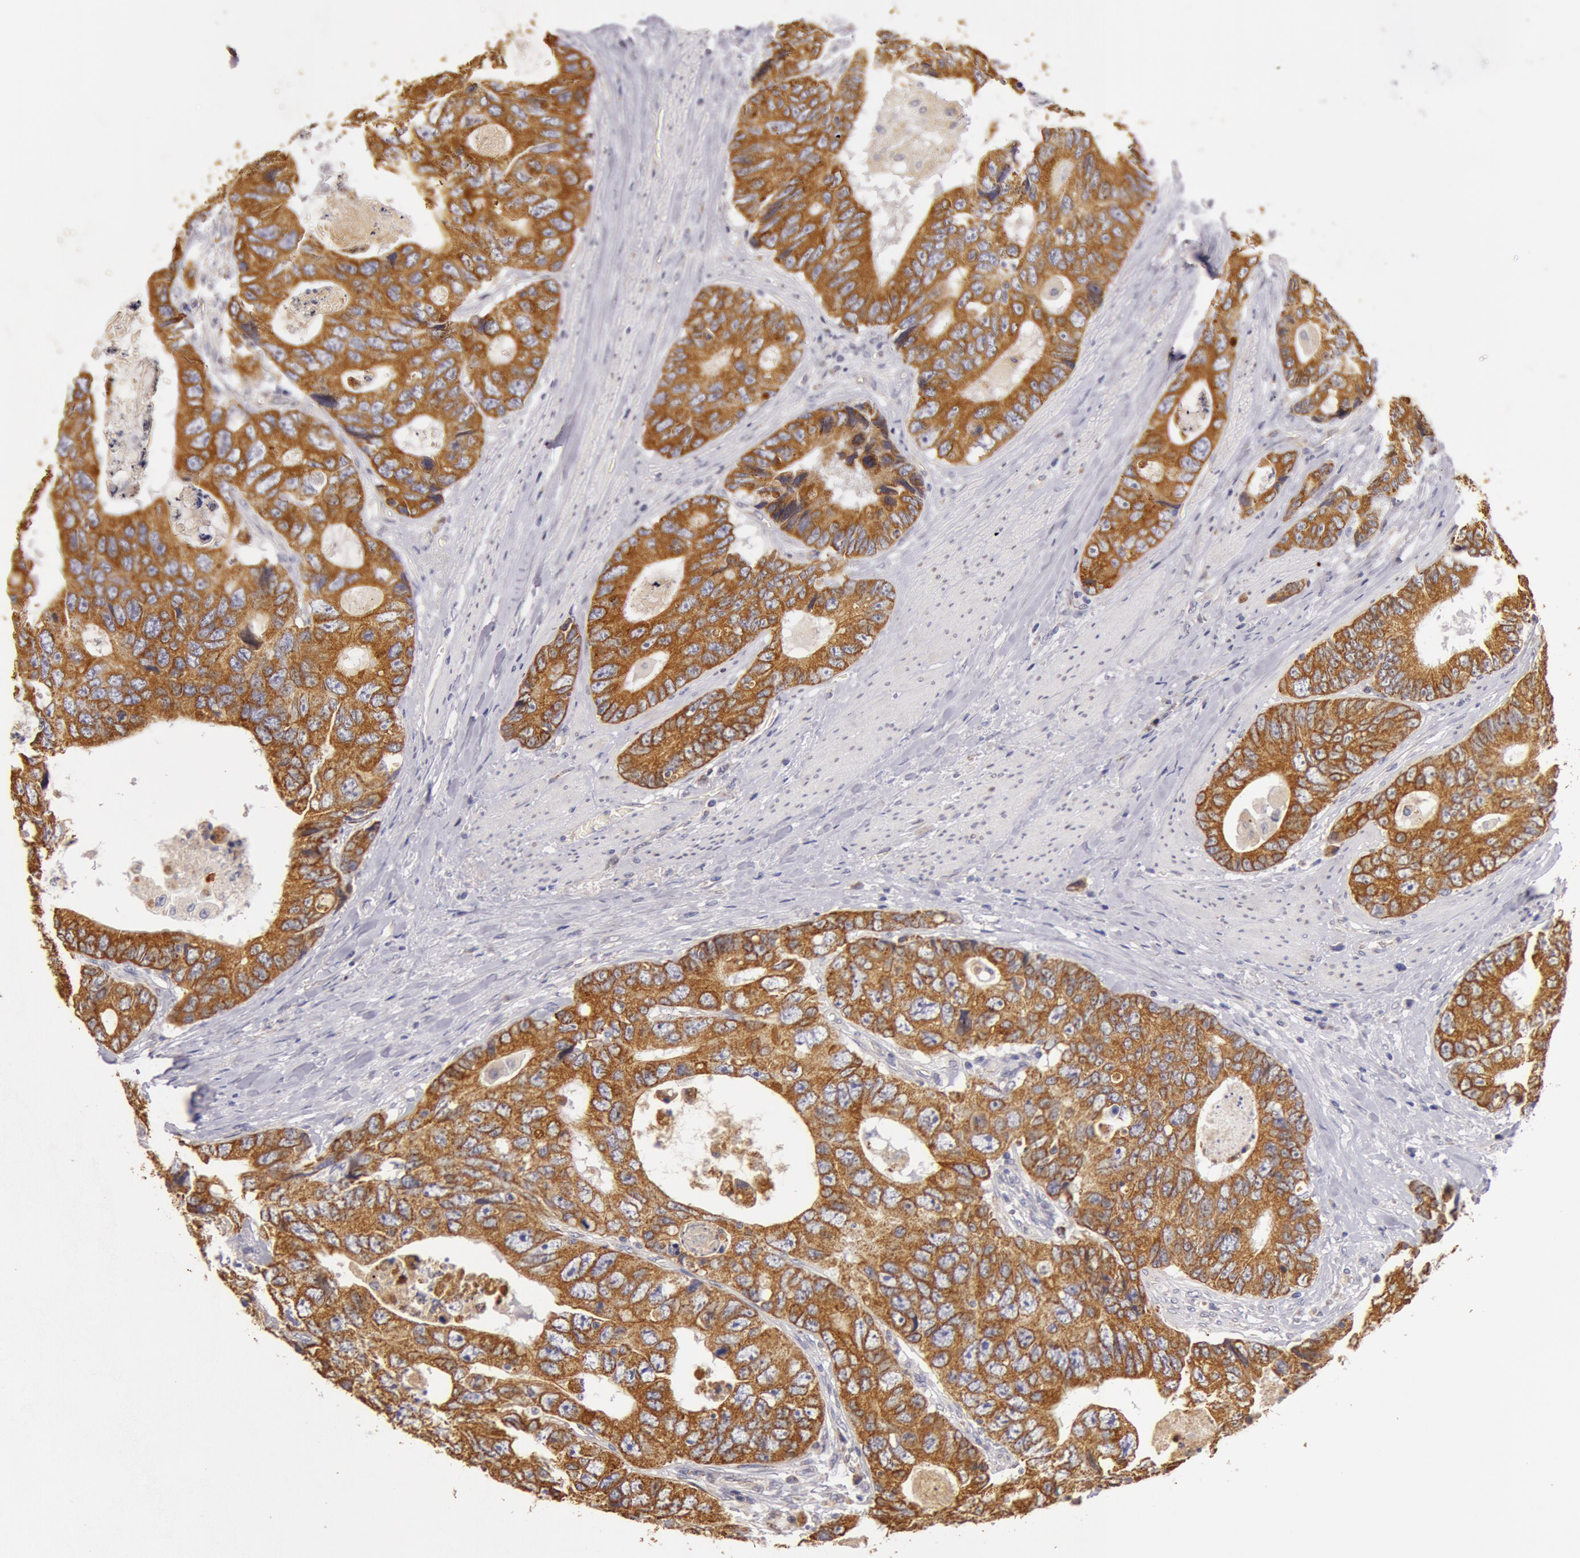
{"staining": {"intensity": "moderate", "quantity": ">75%", "location": "cytoplasmic/membranous"}, "tissue": "colorectal cancer", "cell_type": "Tumor cells", "image_type": "cancer", "snomed": [{"axis": "morphology", "description": "Adenocarcinoma, NOS"}, {"axis": "topography", "description": "Rectum"}], "caption": "Colorectal adenocarcinoma stained with DAB (3,3'-diaminobenzidine) immunohistochemistry demonstrates medium levels of moderate cytoplasmic/membranous staining in approximately >75% of tumor cells.", "gene": "KRT18", "patient": {"sex": "female", "age": 67}}